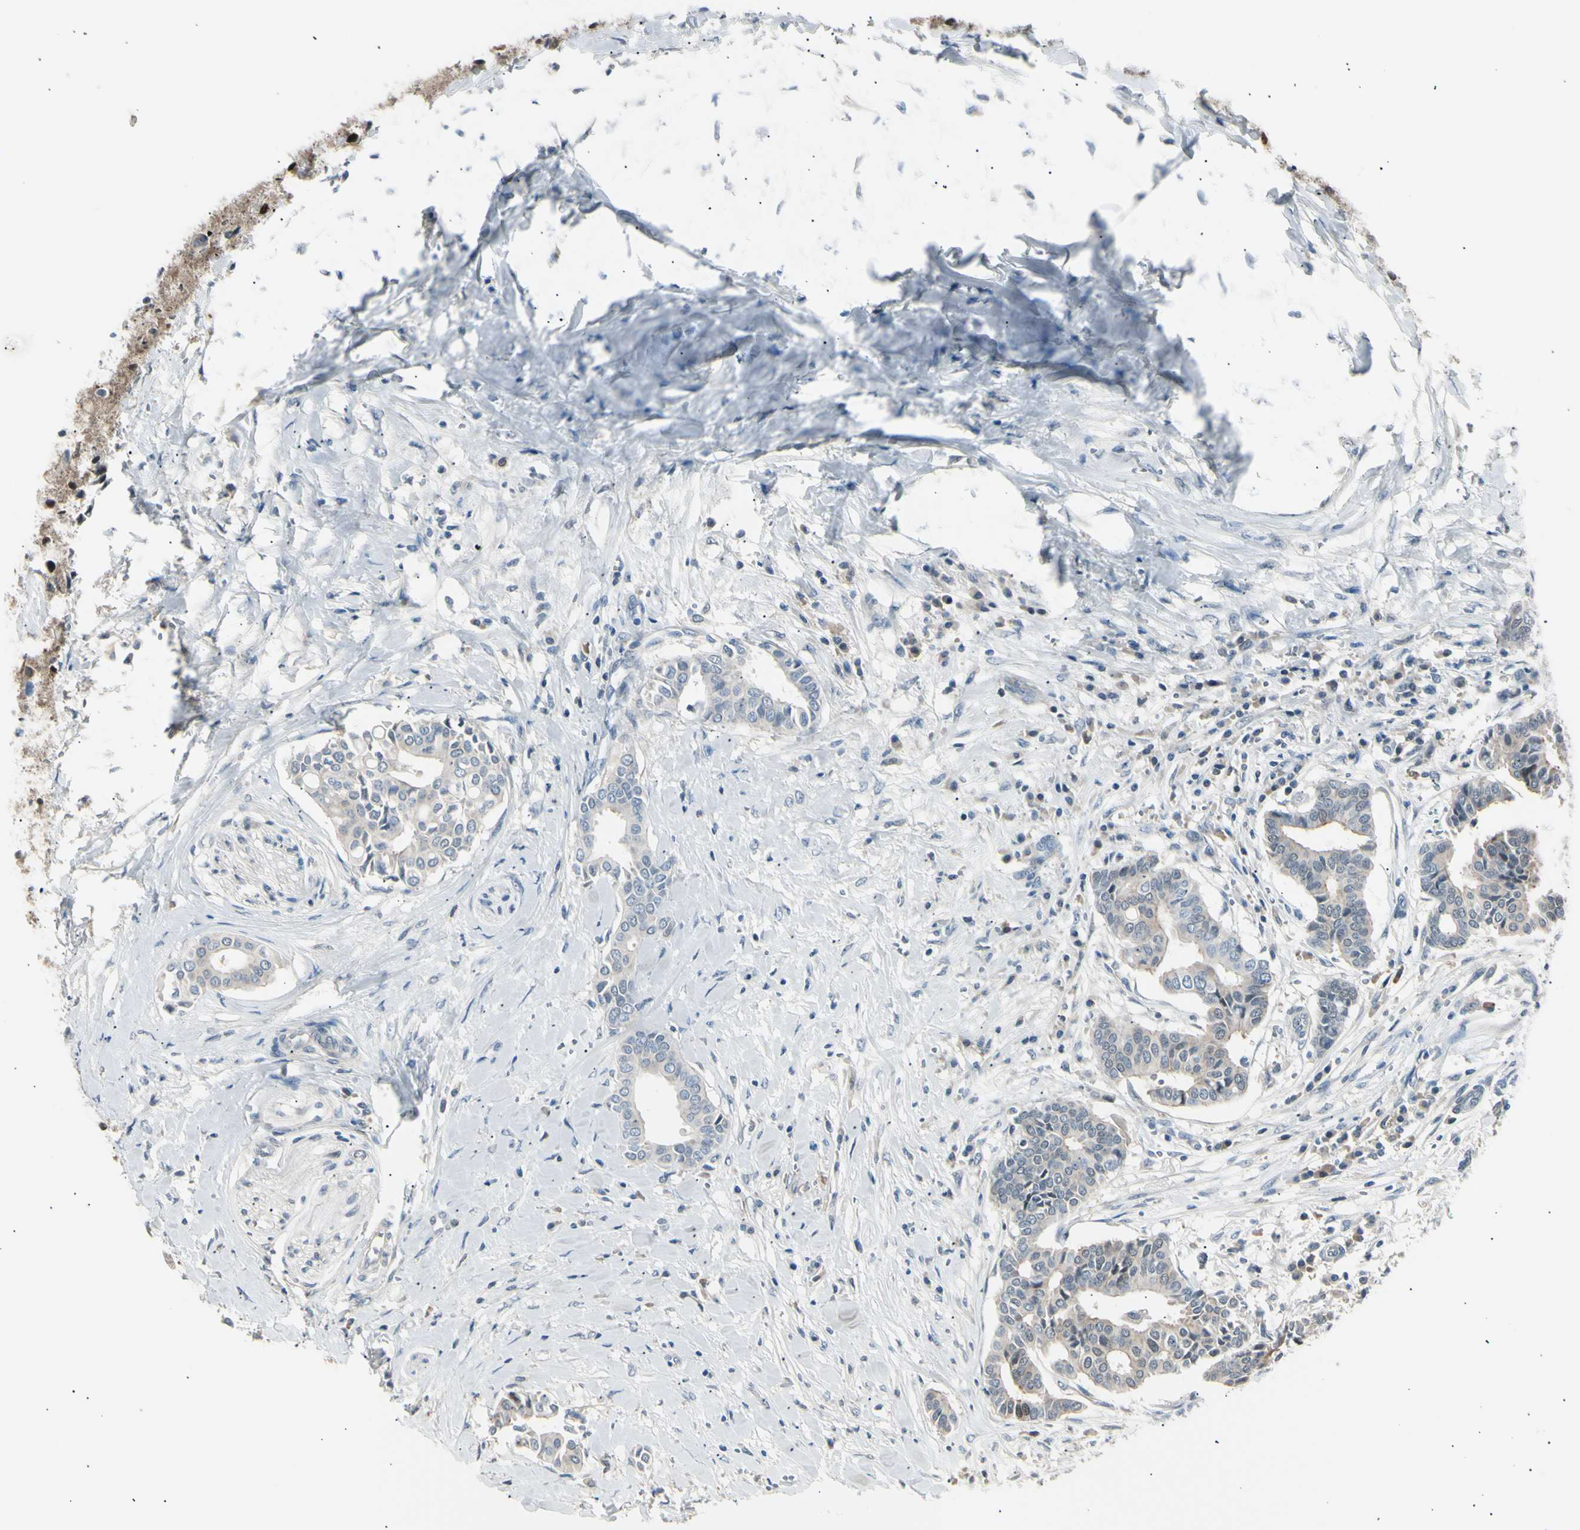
{"staining": {"intensity": "weak", "quantity": "25%-75%", "location": "cytoplasmic/membranous"}, "tissue": "head and neck cancer", "cell_type": "Tumor cells", "image_type": "cancer", "snomed": [{"axis": "morphology", "description": "Adenocarcinoma, NOS"}, {"axis": "topography", "description": "Salivary gland"}, {"axis": "topography", "description": "Head-Neck"}], "caption": "Immunohistochemical staining of human head and neck cancer (adenocarcinoma) shows low levels of weak cytoplasmic/membranous protein expression in approximately 25%-75% of tumor cells.", "gene": "LHPP", "patient": {"sex": "female", "age": 59}}